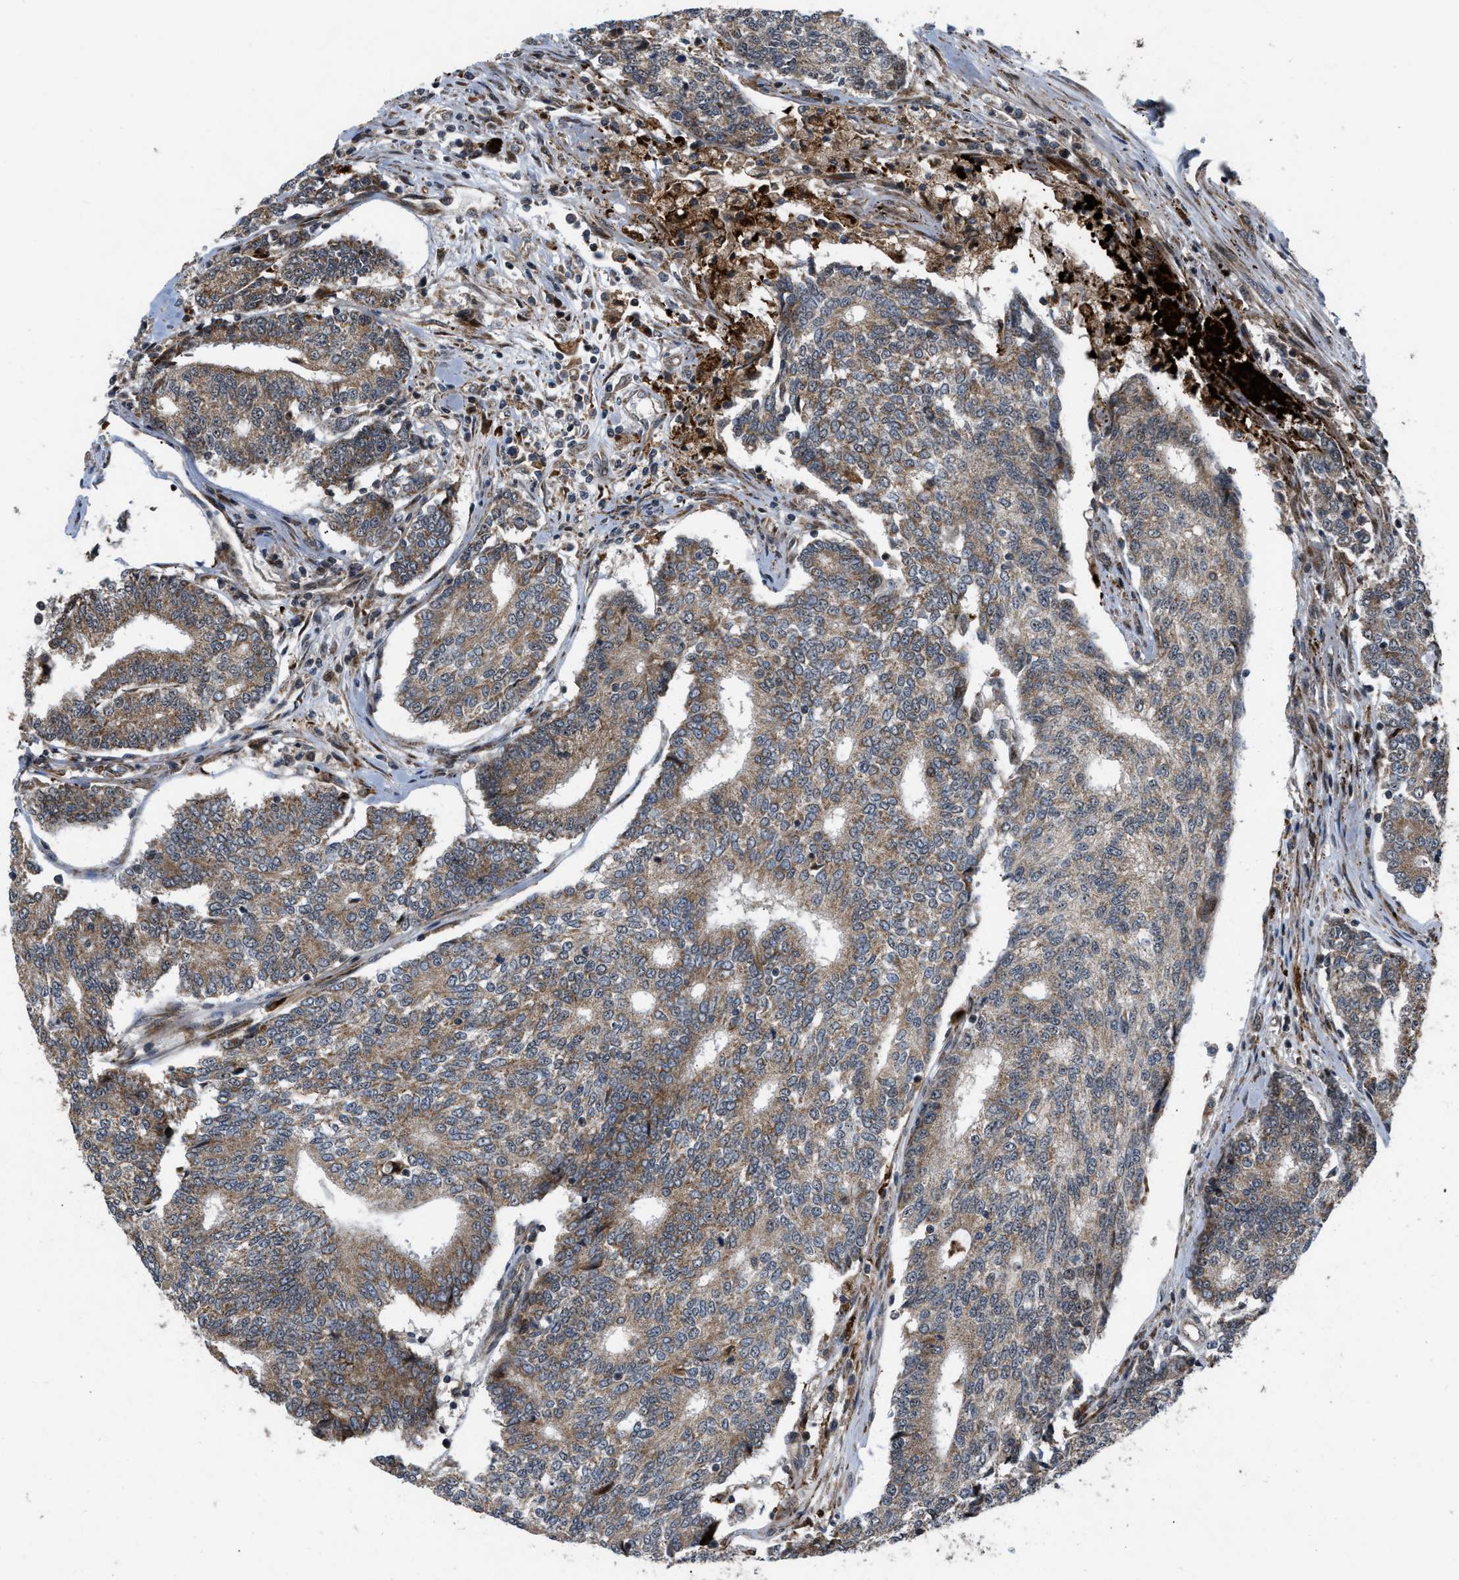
{"staining": {"intensity": "moderate", "quantity": ">75%", "location": "cytoplasmic/membranous"}, "tissue": "prostate cancer", "cell_type": "Tumor cells", "image_type": "cancer", "snomed": [{"axis": "morphology", "description": "Normal tissue, NOS"}, {"axis": "morphology", "description": "Adenocarcinoma, High grade"}, {"axis": "topography", "description": "Prostate"}, {"axis": "topography", "description": "Seminal veicle"}], "caption": "Prostate high-grade adenocarcinoma stained with a brown dye shows moderate cytoplasmic/membranous positive expression in about >75% of tumor cells.", "gene": "AP3M2", "patient": {"sex": "male", "age": 55}}